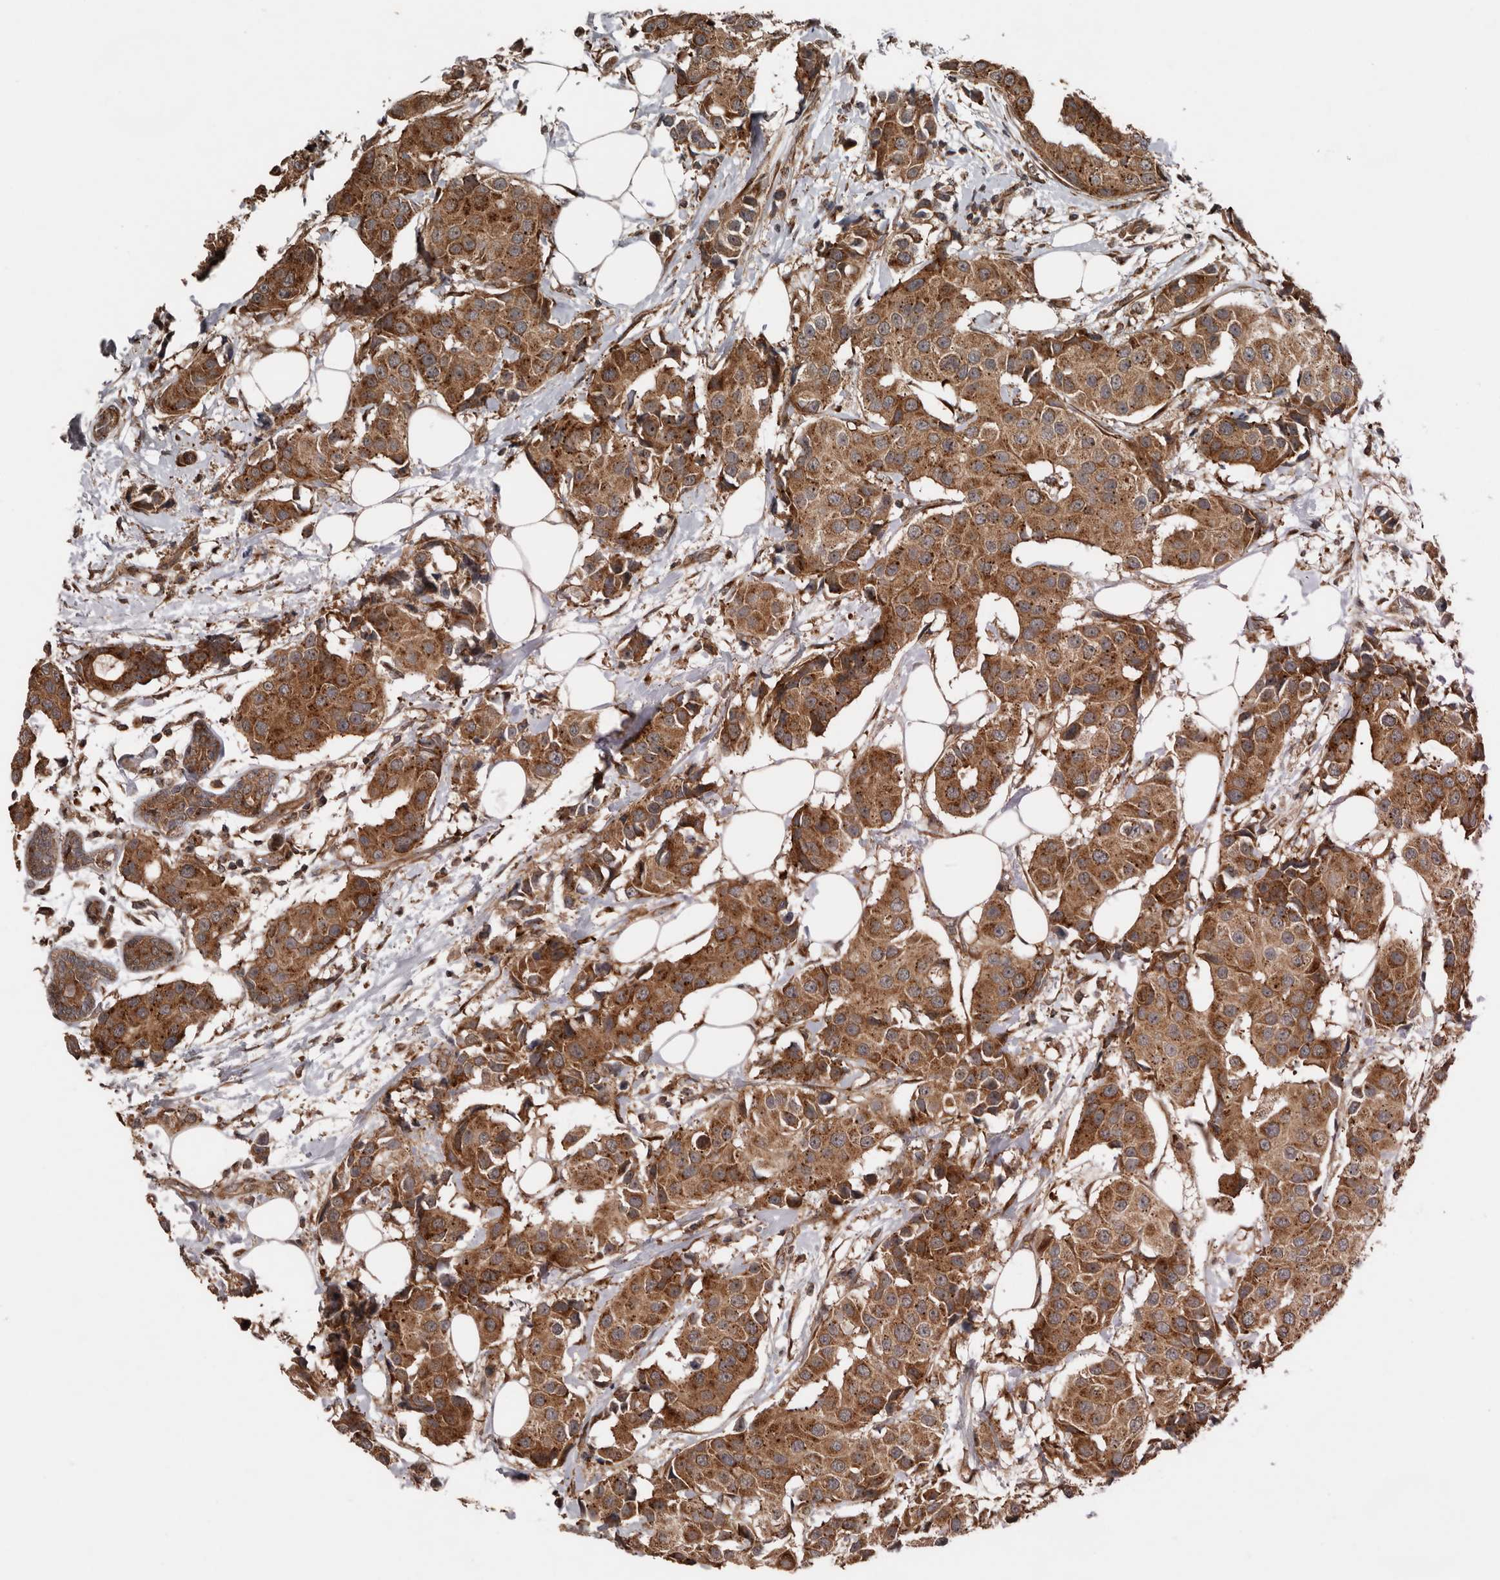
{"staining": {"intensity": "strong", "quantity": ">75%", "location": "cytoplasmic/membranous,nuclear"}, "tissue": "breast cancer", "cell_type": "Tumor cells", "image_type": "cancer", "snomed": [{"axis": "morphology", "description": "Normal tissue, NOS"}, {"axis": "morphology", "description": "Duct carcinoma"}, {"axis": "topography", "description": "Breast"}], "caption": "The immunohistochemical stain shows strong cytoplasmic/membranous and nuclear expression in tumor cells of breast cancer tissue.", "gene": "CCDC190", "patient": {"sex": "female", "age": 39}}